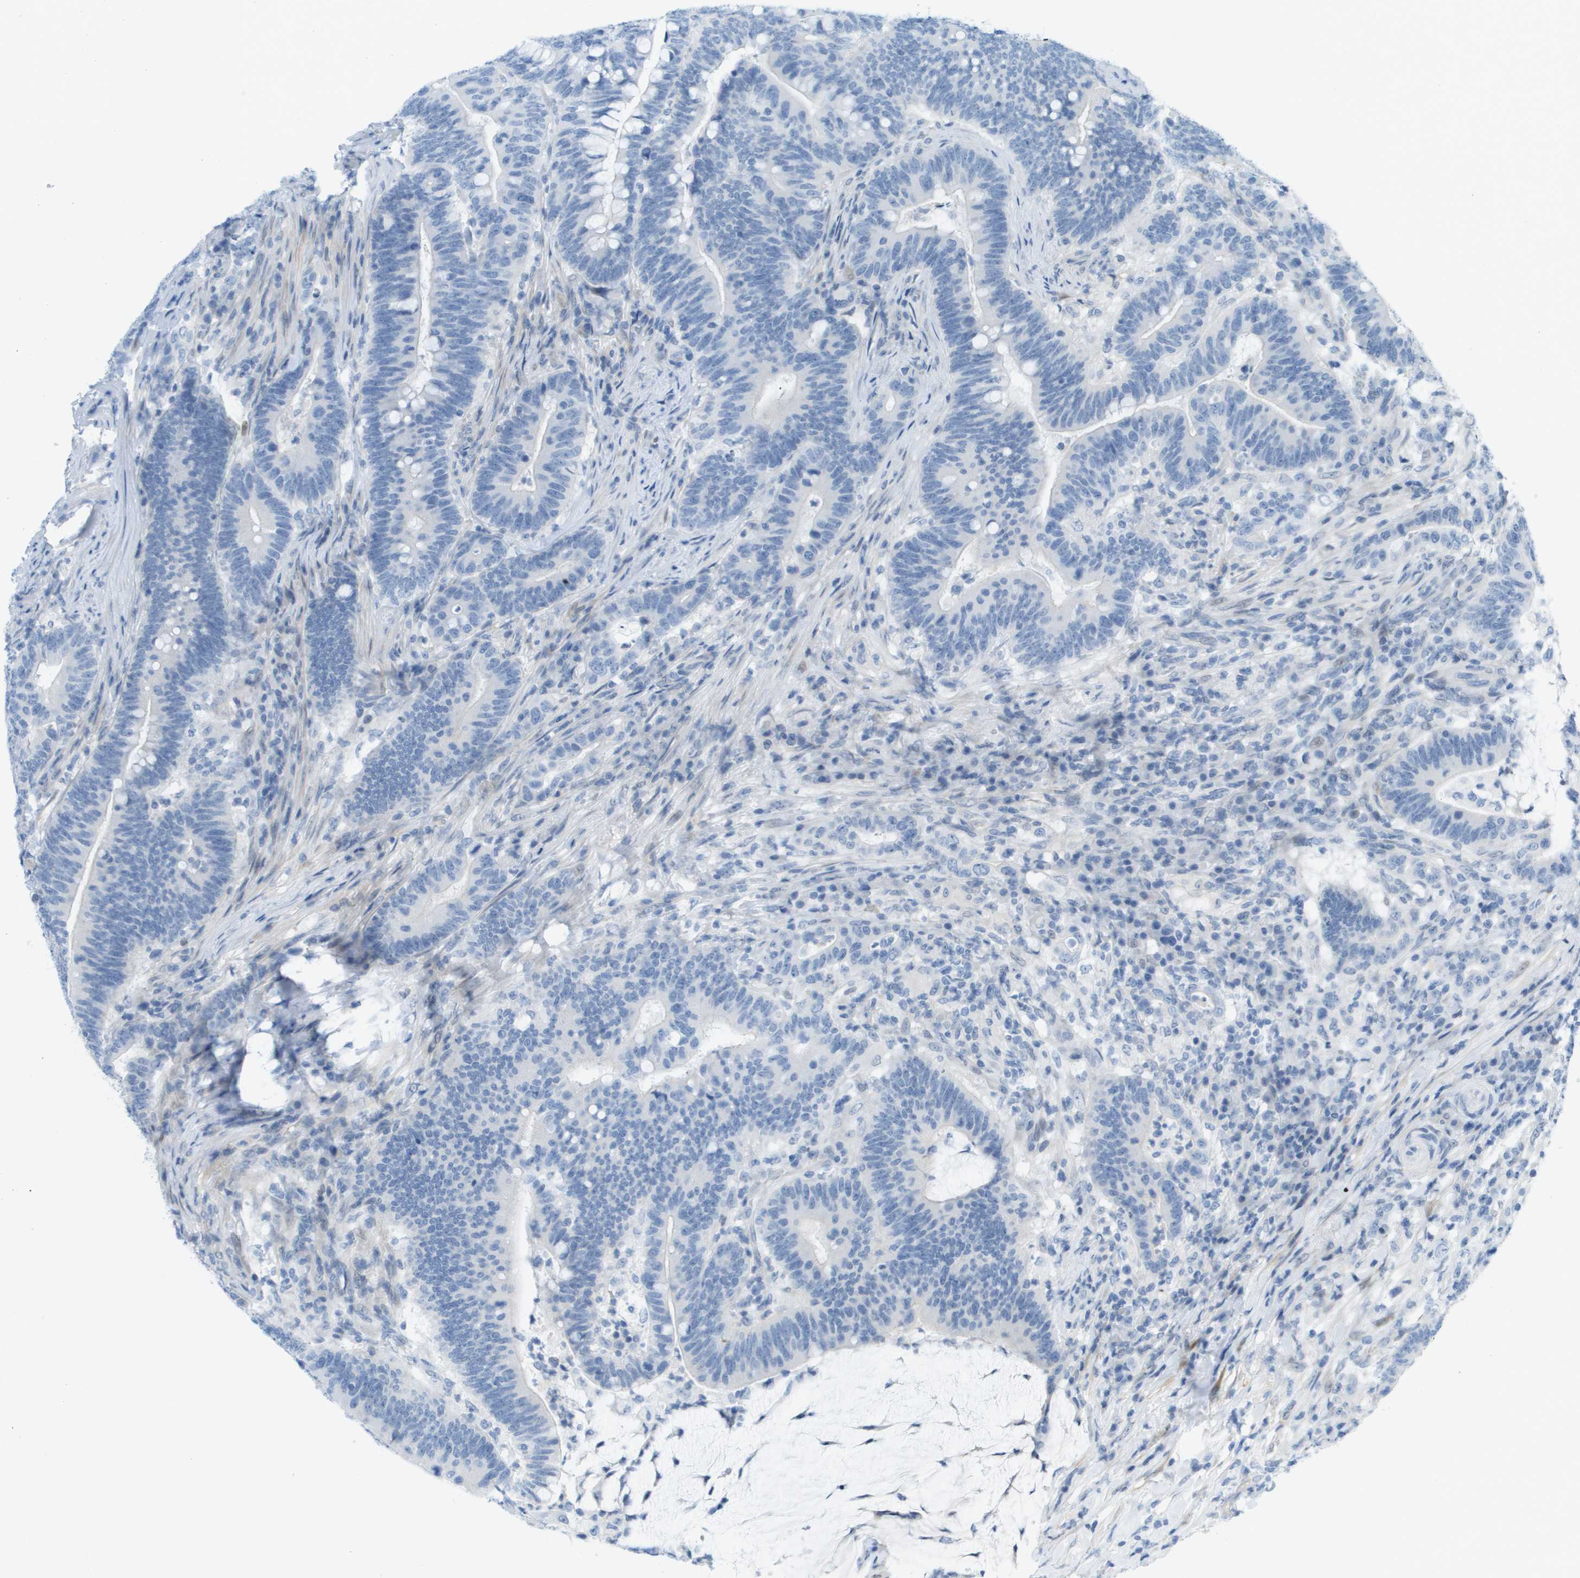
{"staining": {"intensity": "negative", "quantity": "none", "location": "none"}, "tissue": "colorectal cancer", "cell_type": "Tumor cells", "image_type": "cancer", "snomed": [{"axis": "morphology", "description": "Normal tissue, NOS"}, {"axis": "morphology", "description": "Adenocarcinoma, NOS"}, {"axis": "topography", "description": "Colon"}], "caption": "Tumor cells are negative for protein expression in human colorectal adenocarcinoma.", "gene": "CUL9", "patient": {"sex": "female", "age": 66}}